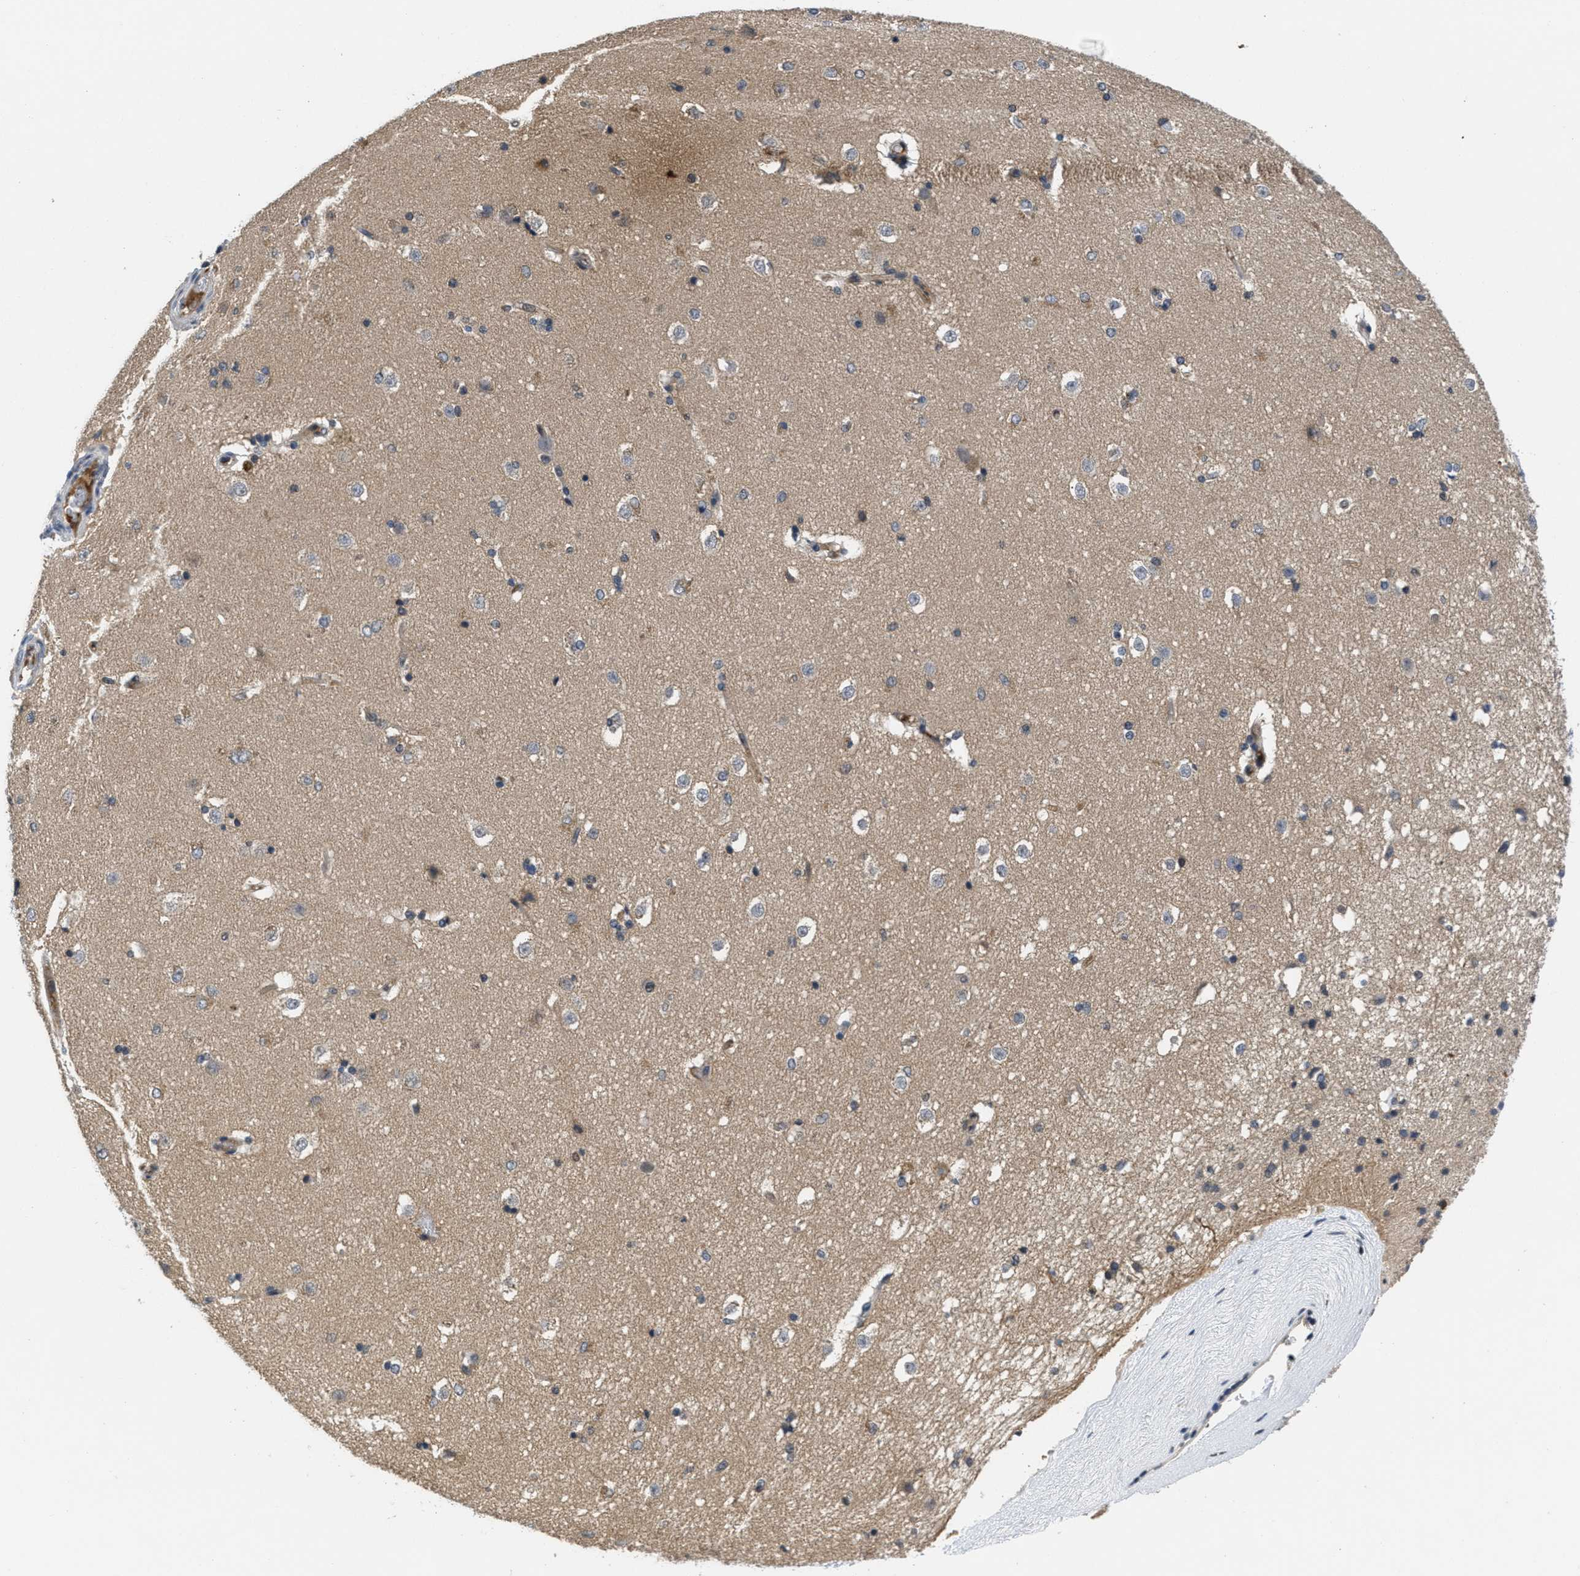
{"staining": {"intensity": "weak", "quantity": "25%-75%", "location": "cytoplasmic/membranous"}, "tissue": "caudate", "cell_type": "Glial cells", "image_type": "normal", "snomed": [{"axis": "morphology", "description": "Normal tissue, NOS"}, {"axis": "topography", "description": "Lateral ventricle wall"}], "caption": "A micrograph of human caudate stained for a protein exhibits weak cytoplasmic/membranous brown staining in glial cells.", "gene": "ANGPT1", "patient": {"sex": "female", "age": 19}}